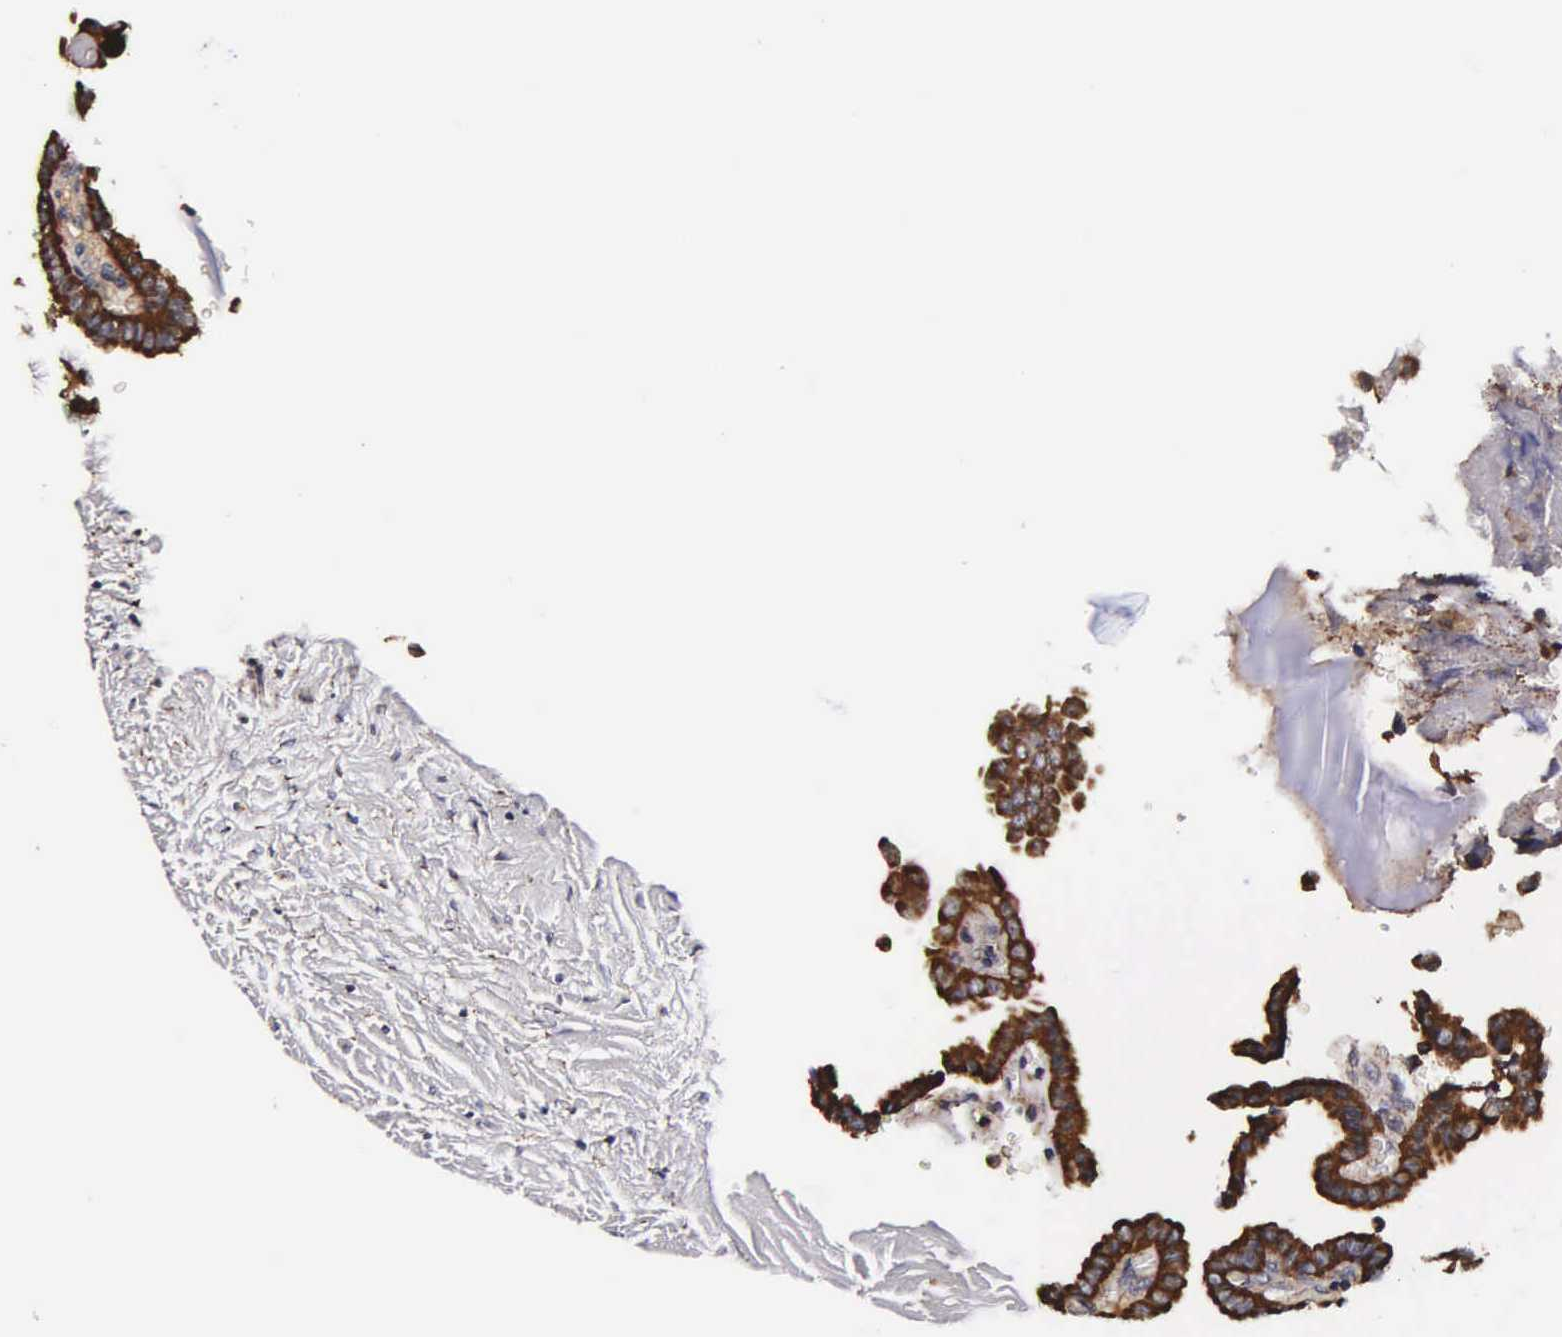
{"staining": {"intensity": "moderate", "quantity": ">75%", "location": "cytoplasmic/membranous"}, "tissue": "thyroid cancer", "cell_type": "Tumor cells", "image_type": "cancer", "snomed": [{"axis": "morphology", "description": "Papillary adenocarcinoma, NOS"}, {"axis": "topography", "description": "Thyroid gland"}], "caption": "Papillary adenocarcinoma (thyroid) stained for a protein reveals moderate cytoplasmic/membranous positivity in tumor cells.", "gene": "PSMA3", "patient": {"sex": "male", "age": 87}}